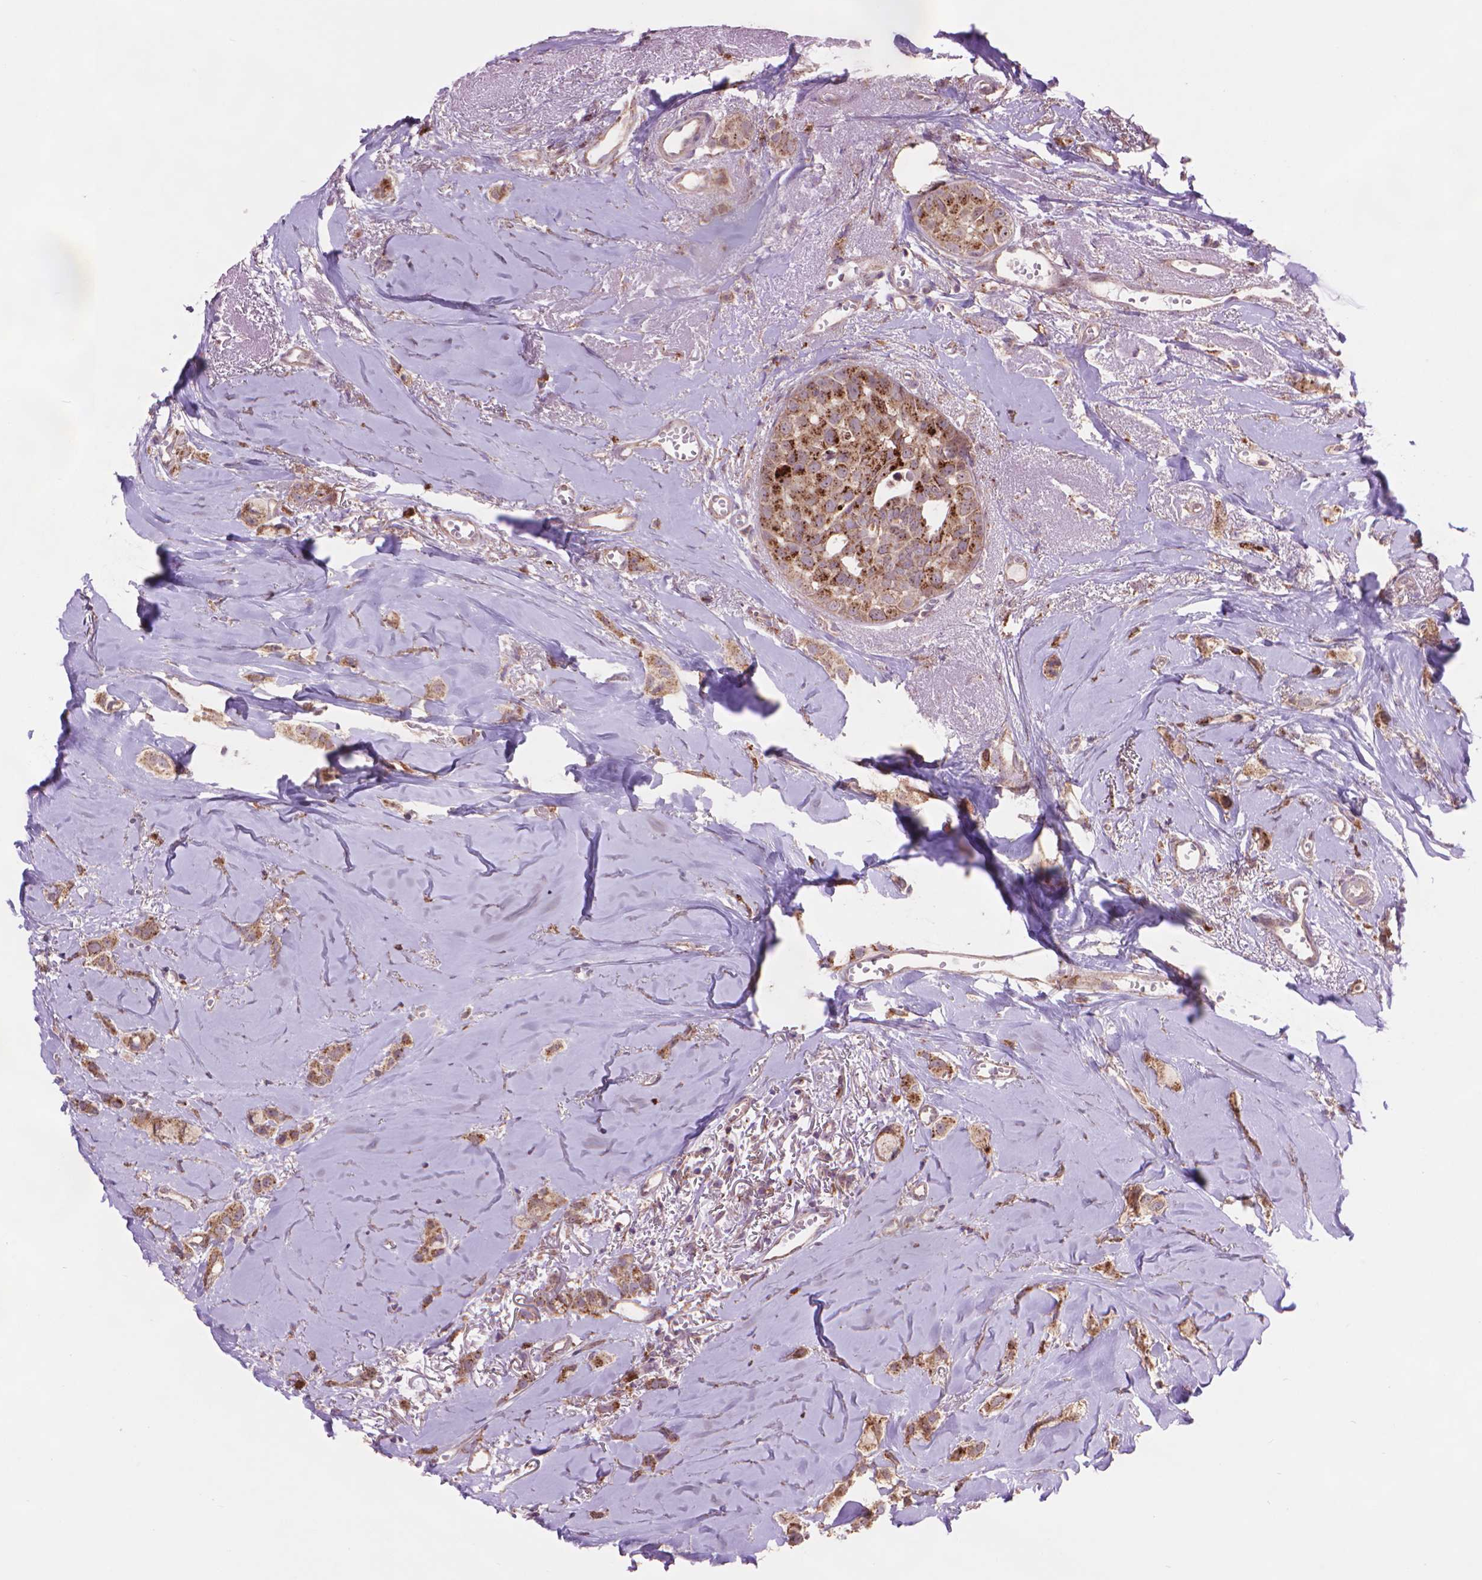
{"staining": {"intensity": "moderate", "quantity": ">75%", "location": "cytoplasmic/membranous"}, "tissue": "breast cancer", "cell_type": "Tumor cells", "image_type": "cancer", "snomed": [{"axis": "morphology", "description": "Duct carcinoma"}, {"axis": "topography", "description": "Breast"}], "caption": "IHC photomicrograph of breast cancer stained for a protein (brown), which exhibits medium levels of moderate cytoplasmic/membranous staining in approximately >75% of tumor cells.", "gene": "GLB1", "patient": {"sex": "female", "age": 85}}